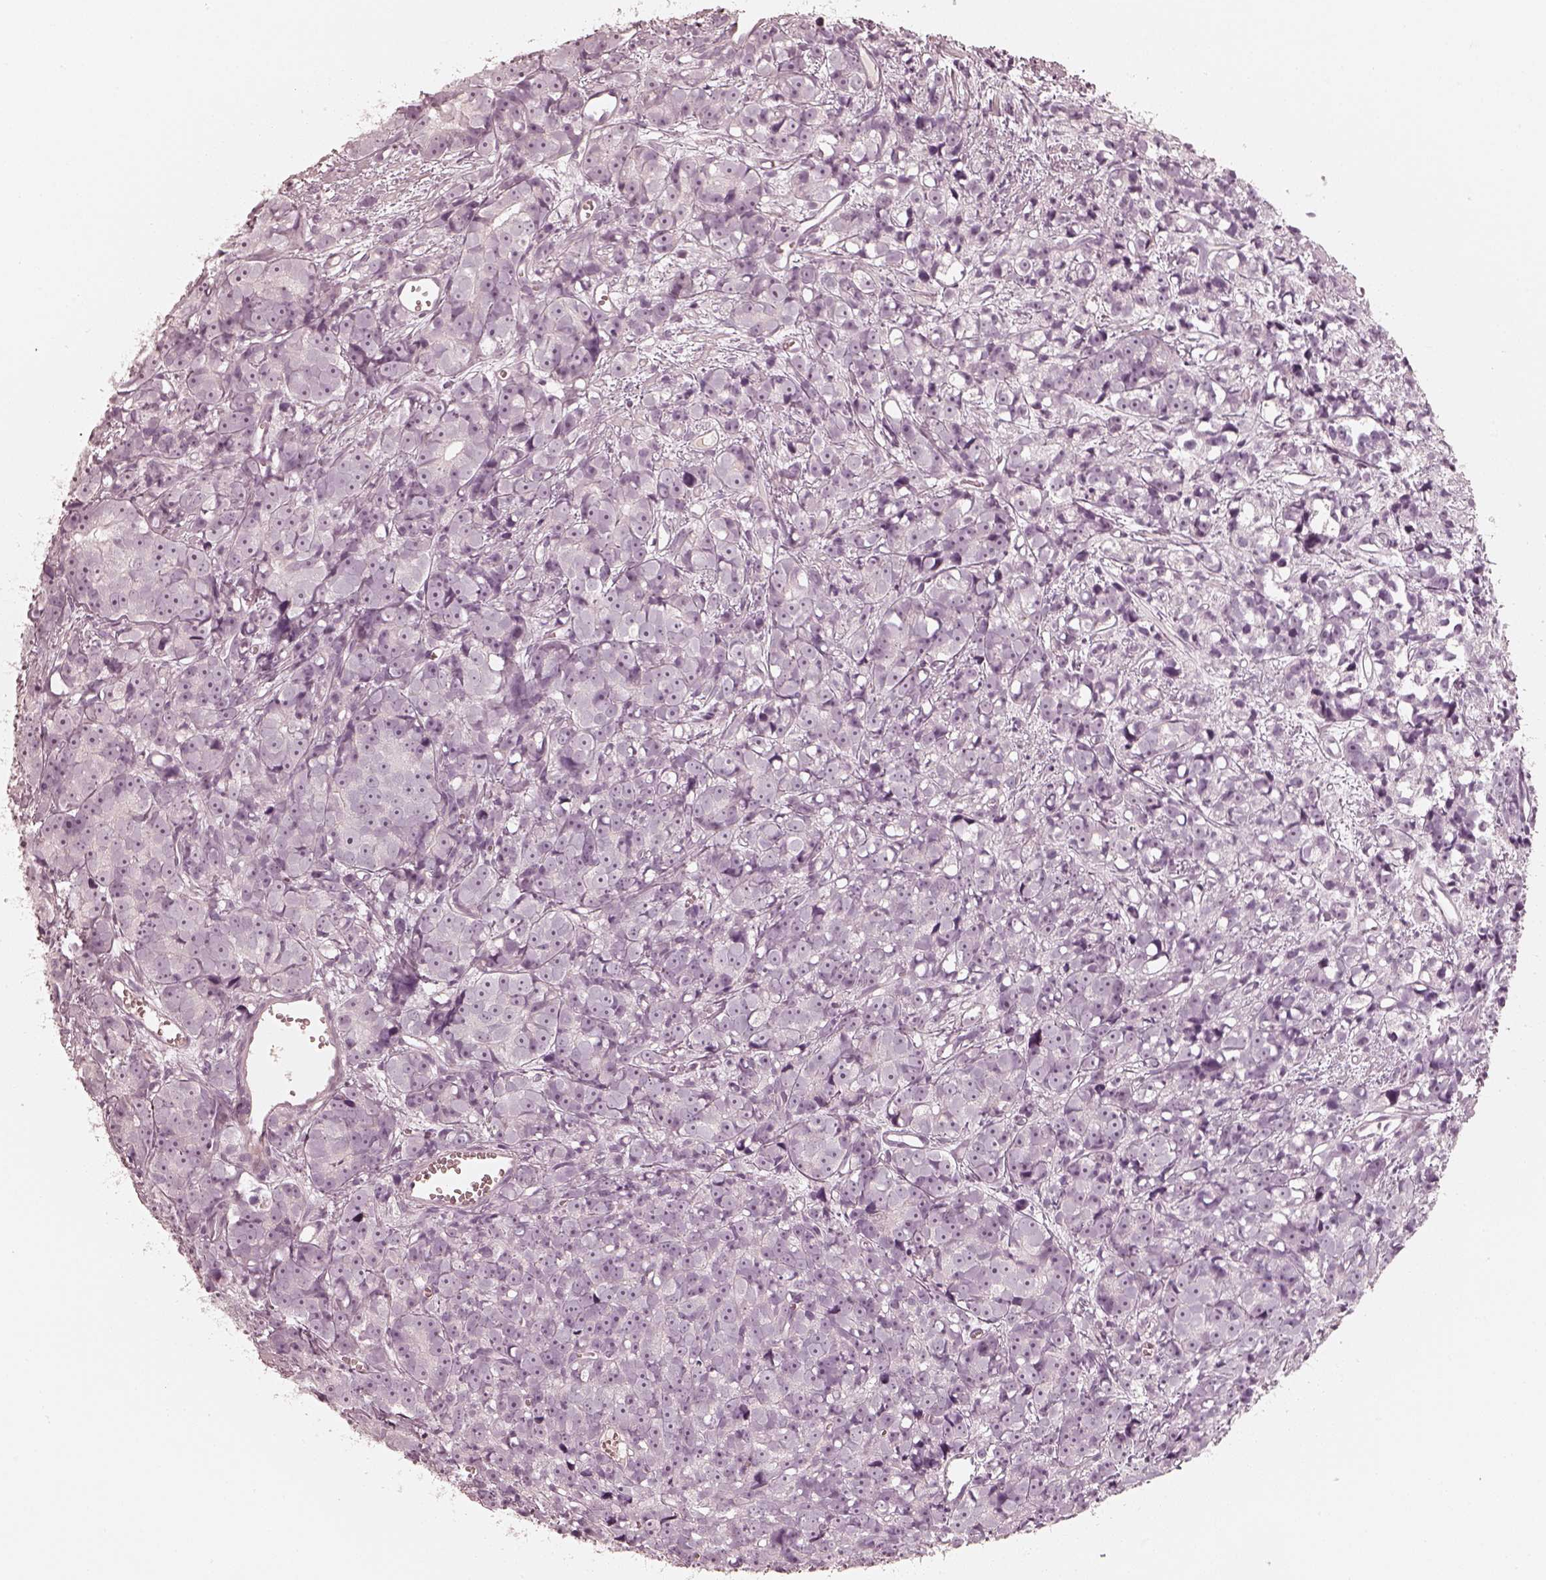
{"staining": {"intensity": "negative", "quantity": "none", "location": "none"}, "tissue": "prostate cancer", "cell_type": "Tumor cells", "image_type": "cancer", "snomed": [{"axis": "morphology", "description": "Adenocarcinoma, High grade"}, {"axis": "topography", "description": "Prostate"}], "caption": "IHC photomicrograph of high-grade adenocarcinoma (prostate) stained for a protein (brown), which reveals no positivity in tumor cells.", "gene": "KRT82", "patient": {"sex": "male", "age": 77}}